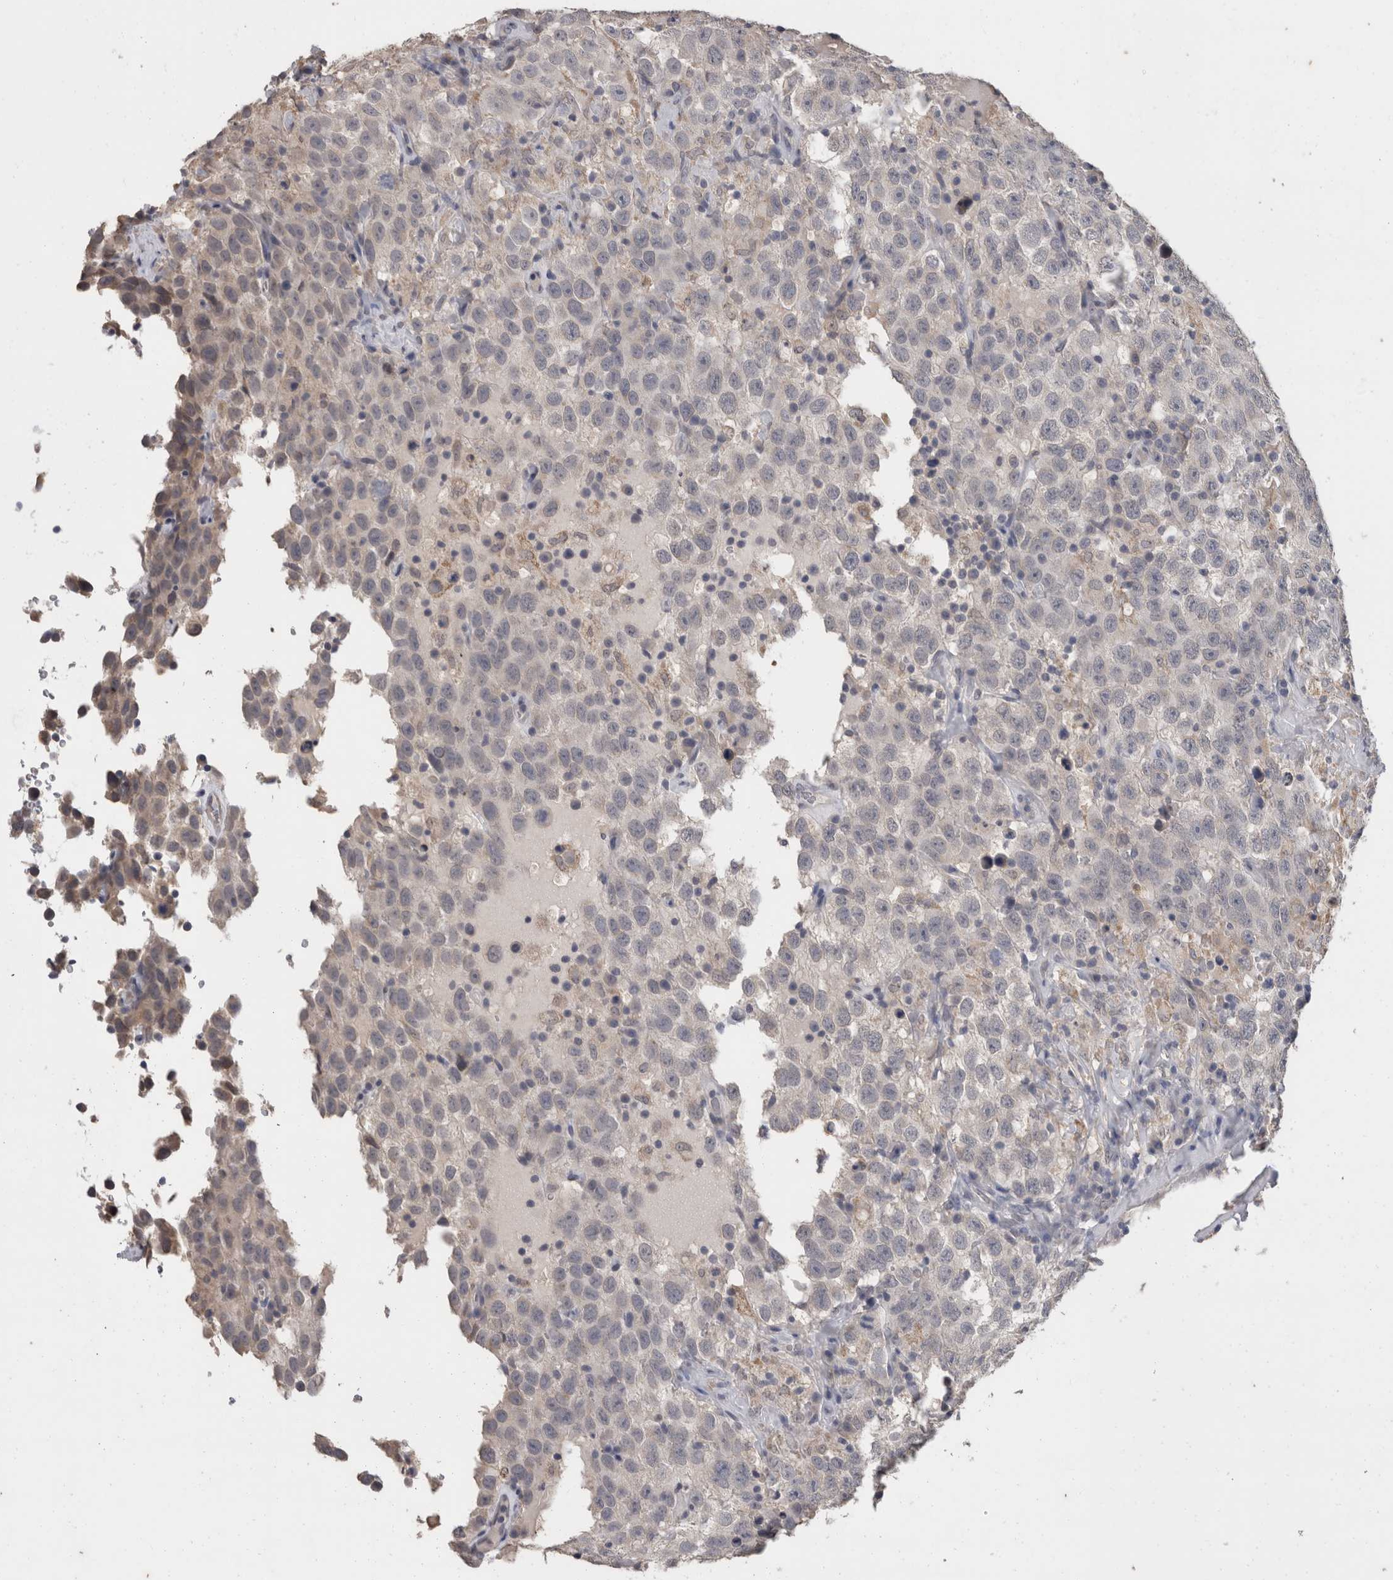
{"staining": {"intensity": "negative", "quantity": "none", "location": "none"}, "tissue": "testis cancer", "cell_type": "Tumor cells", "image_type": "cancer", "snomed": [{"axis": "morphology", "description": "Seminoma, NOS"}, {"axis": "topography", "description": "Testis"}], "caption": "A high-resolution image shows immunohistochemistry staining of seminoma (testis), which reveals no significant staining in tumor cells.", "gene": "FHOD3", "patient": {"sex": "male", "age": 41}}